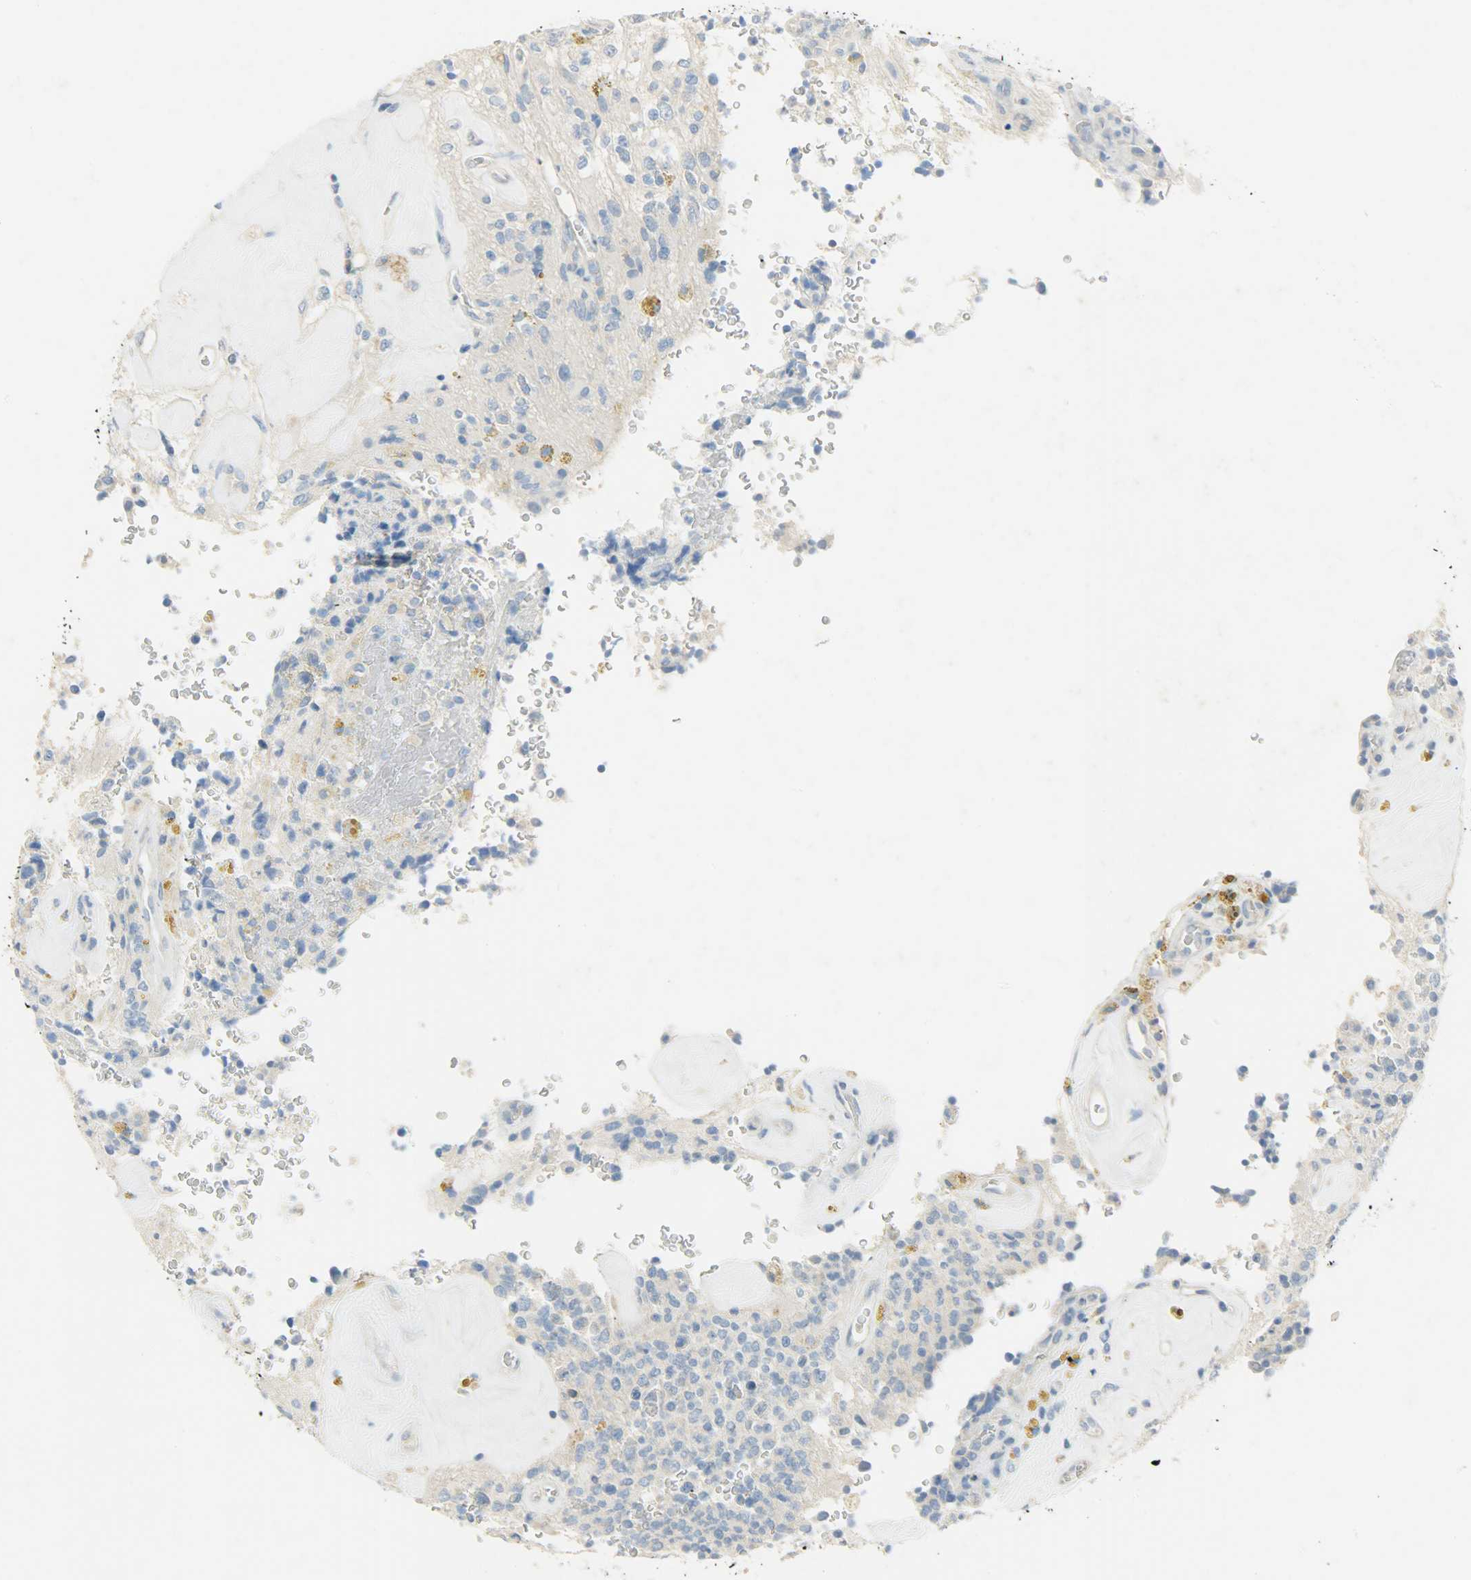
{"staining": {"intensity": "negative", "quantity": "none", "location": "none"}, "tissue": "glioma", "cell_type": "Tumor cells", "image_type": "cancer", "snomed": [{"axis": "morphology", "description": "Glioma, malignant, High grade"}, {"axis": "topography", "description": "pancreas cauda"}], "caption": "IHC photomicrograph of neoplastic tissue: glioma stained with DAB (3,3'-diaminobenzidine) exhibits no significant protein expression in tumor cells.", "gene": "PROM1", "patient": {"sex": "male", "age": 60}}